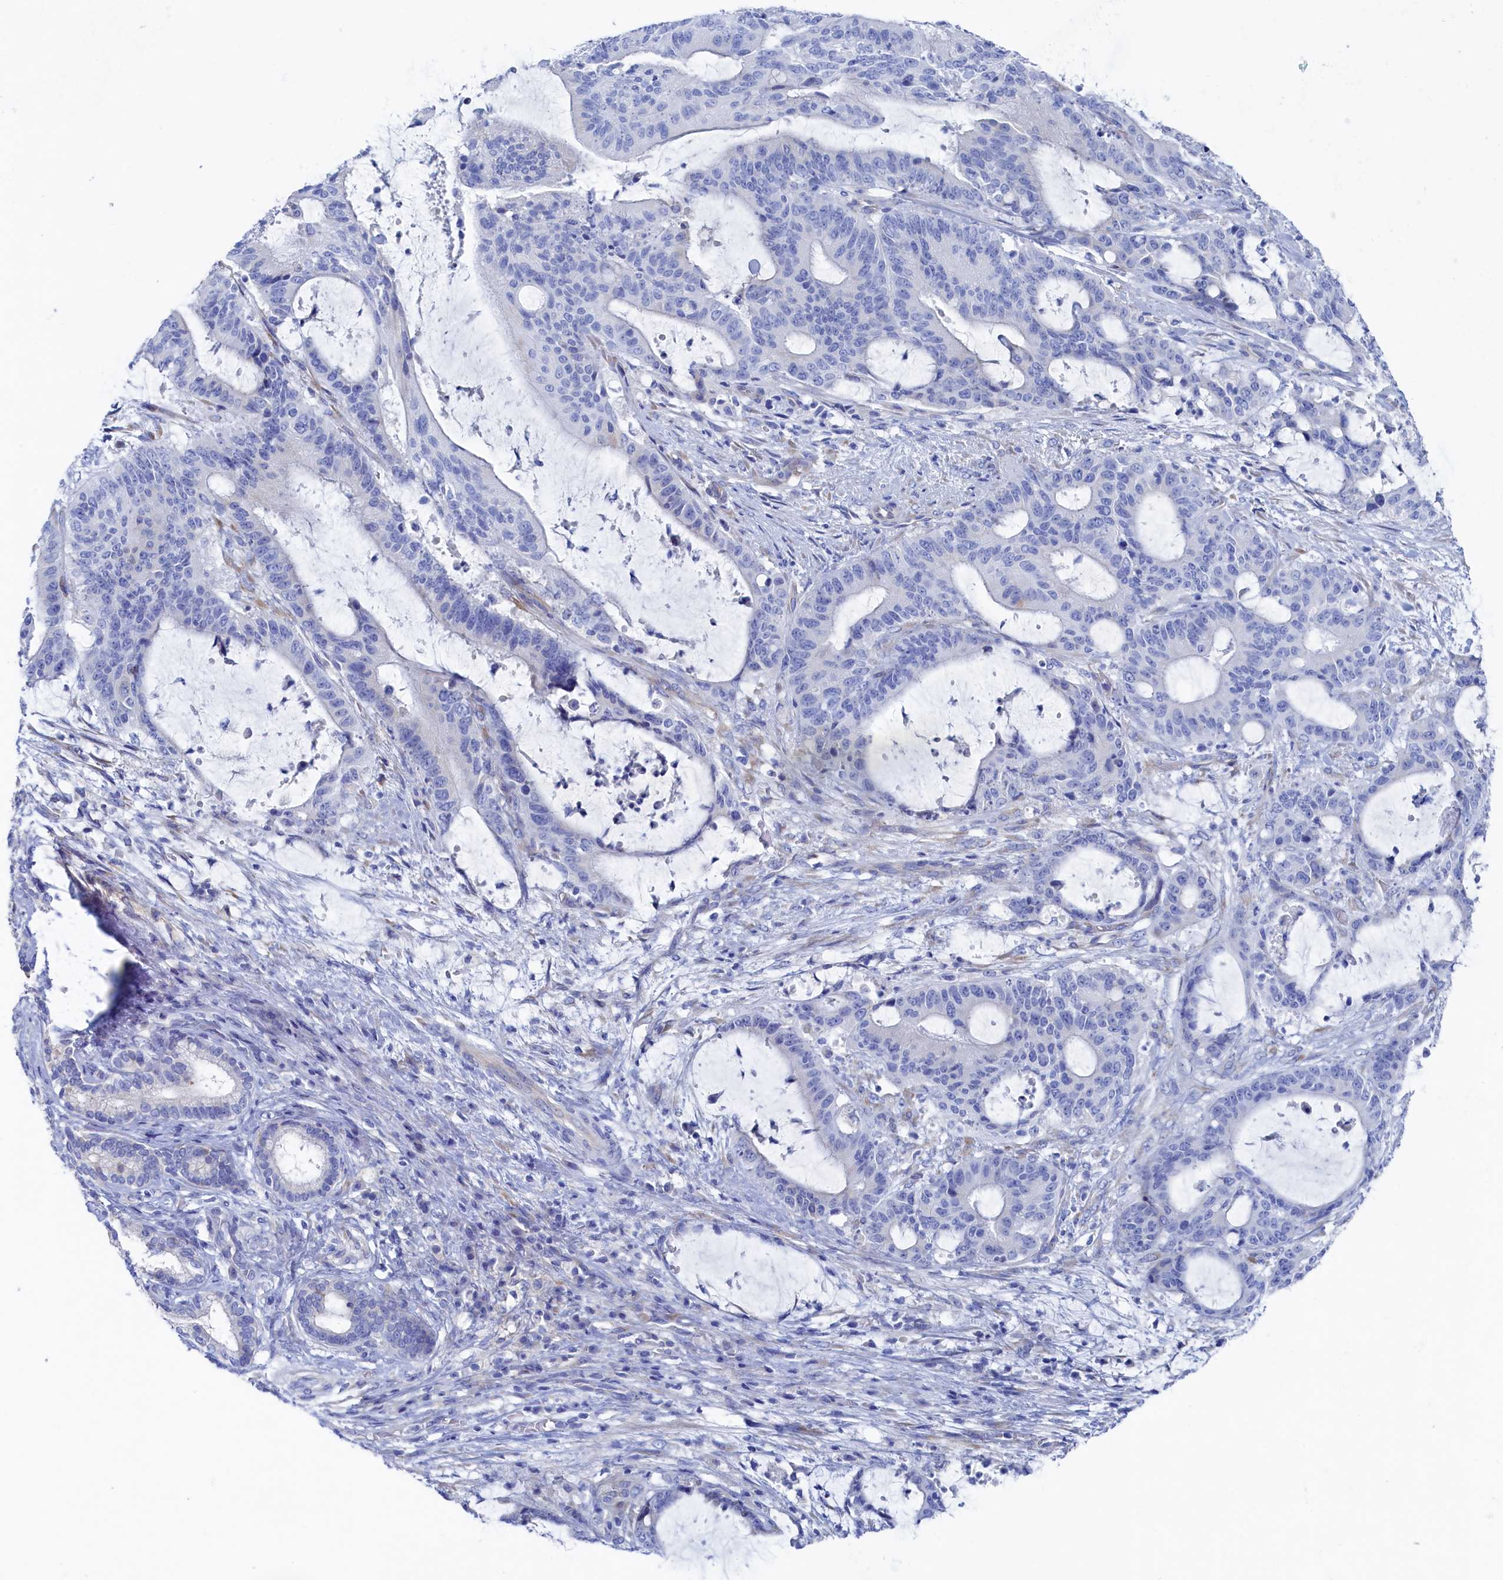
{"staining": {"intensity": "negative", "quantity": "none", "location": "none"}, "tissue": "liver cancer", "cell_type": "Tumor cells", "image_type": "cancer", "snomed": [{"axis": "morphology", "description": "Normal tissue, NOS"}, {"axis": "morphology", "description": "Cholangiocarcinoma"}, {"axis": "topography", "description": "Liver"}, {"axis": "topography", "description": "Peripheral nerve tissue"}], "caption": "This is an IHC histopathology image of human cholangiocarcinoma (liver). There is no positivity in tumor cells.", "gene": "TMOD2", "patient": {"sex": "female", "age": 73}}